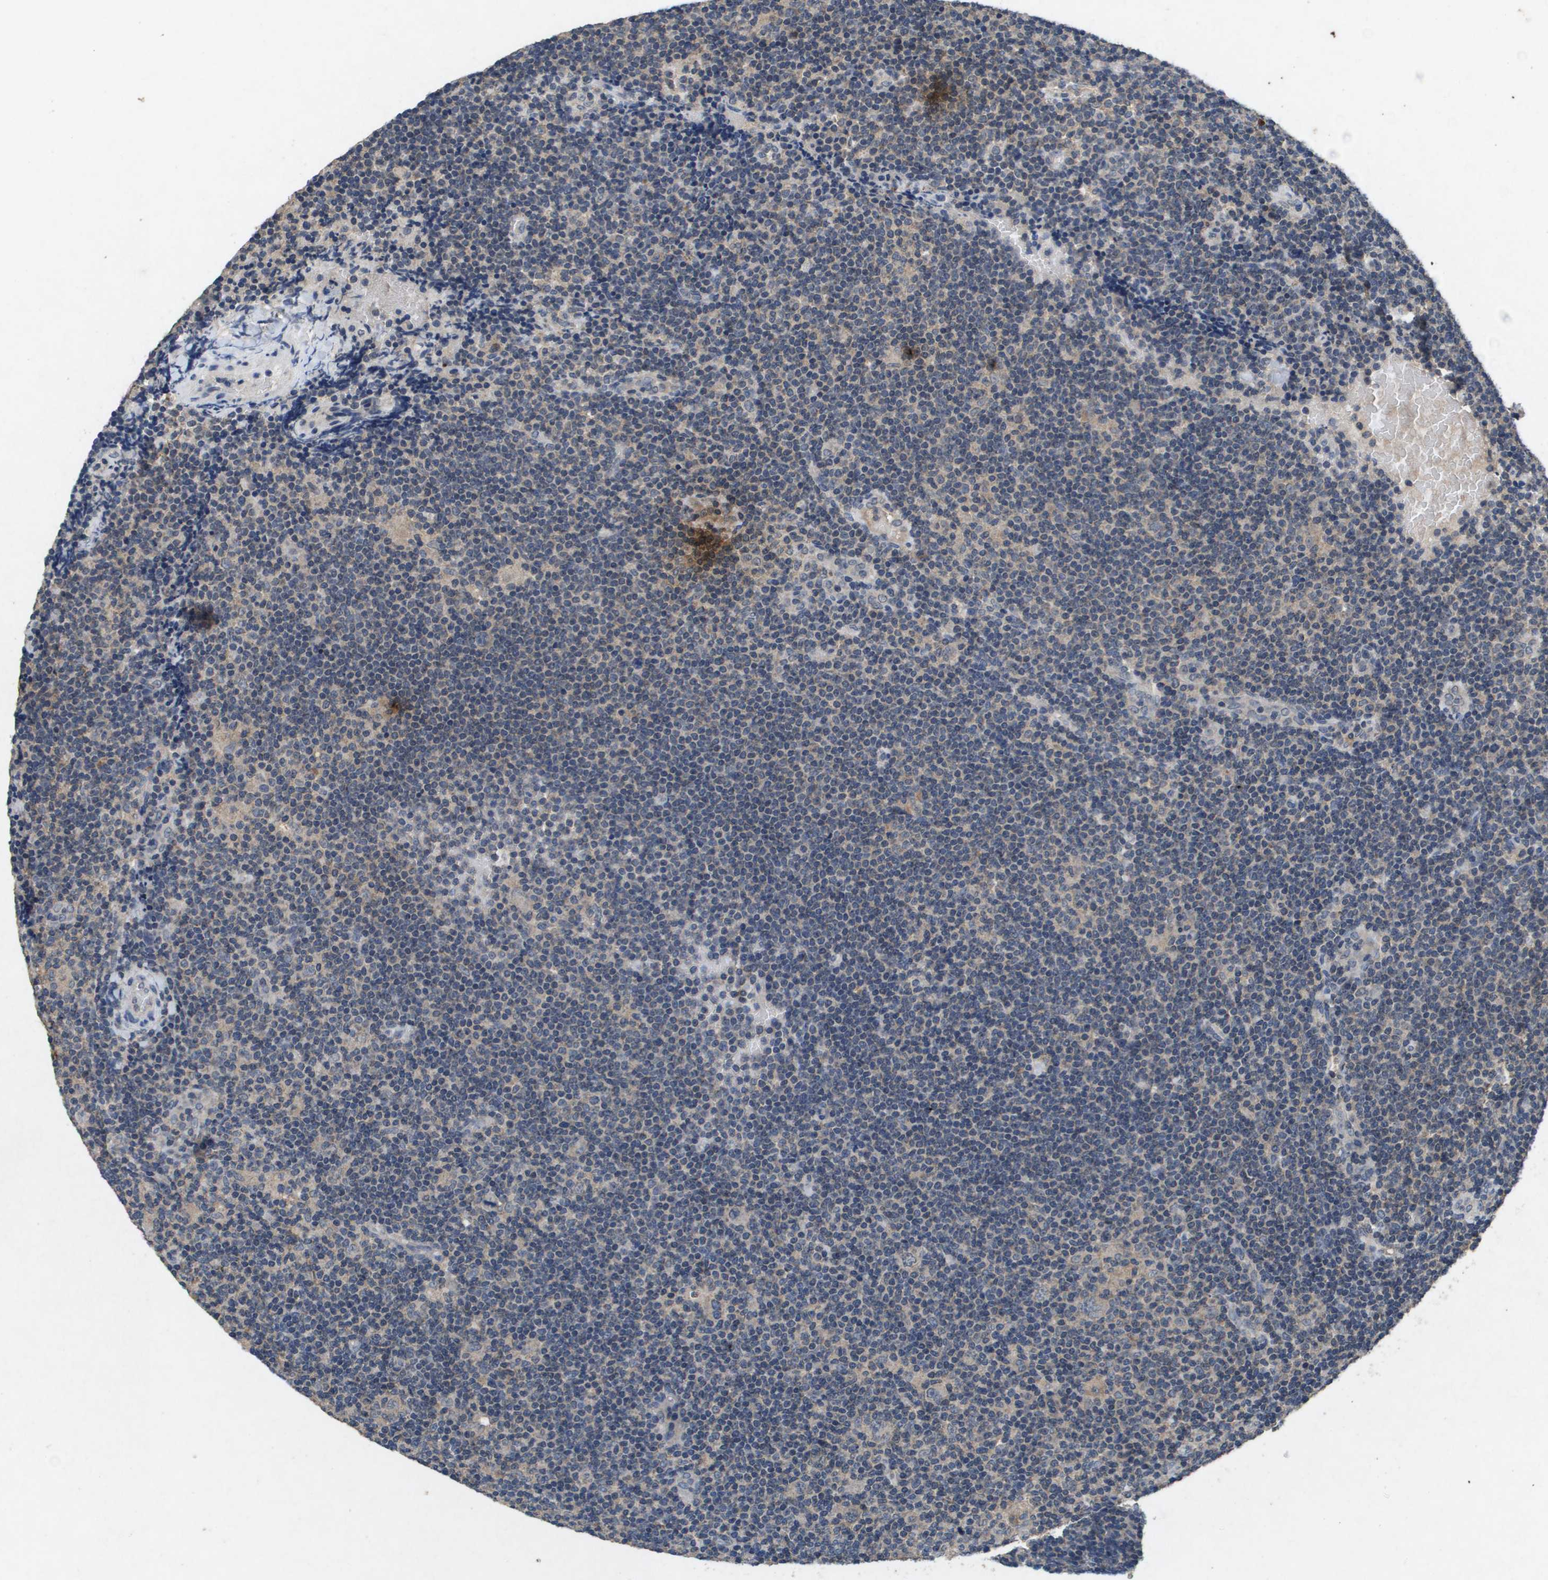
{"staining": {"intensity": "weak", "quantity": "<25%", "location": "cytoplasmic/membranous"}, "tissue": "lymphoma", "cell_type": "Tumor cells", "image_type": "cancer", "snomed": [{"axis": "morphology", "description": "Hodgkin's disease, NOS"}, {"axis": "topography", "description": "Lymph node"}], "caption": "Tumor cells show no significant protein expression in lymphoma. Brightfield microscopy of IHC stained with DAB (3,3'-diaminobenzidine) (brown) and hematoxylin (blue), captured at high magnification.", "gene": "PROC", "patient": {"sex": "female", "age": 57}}